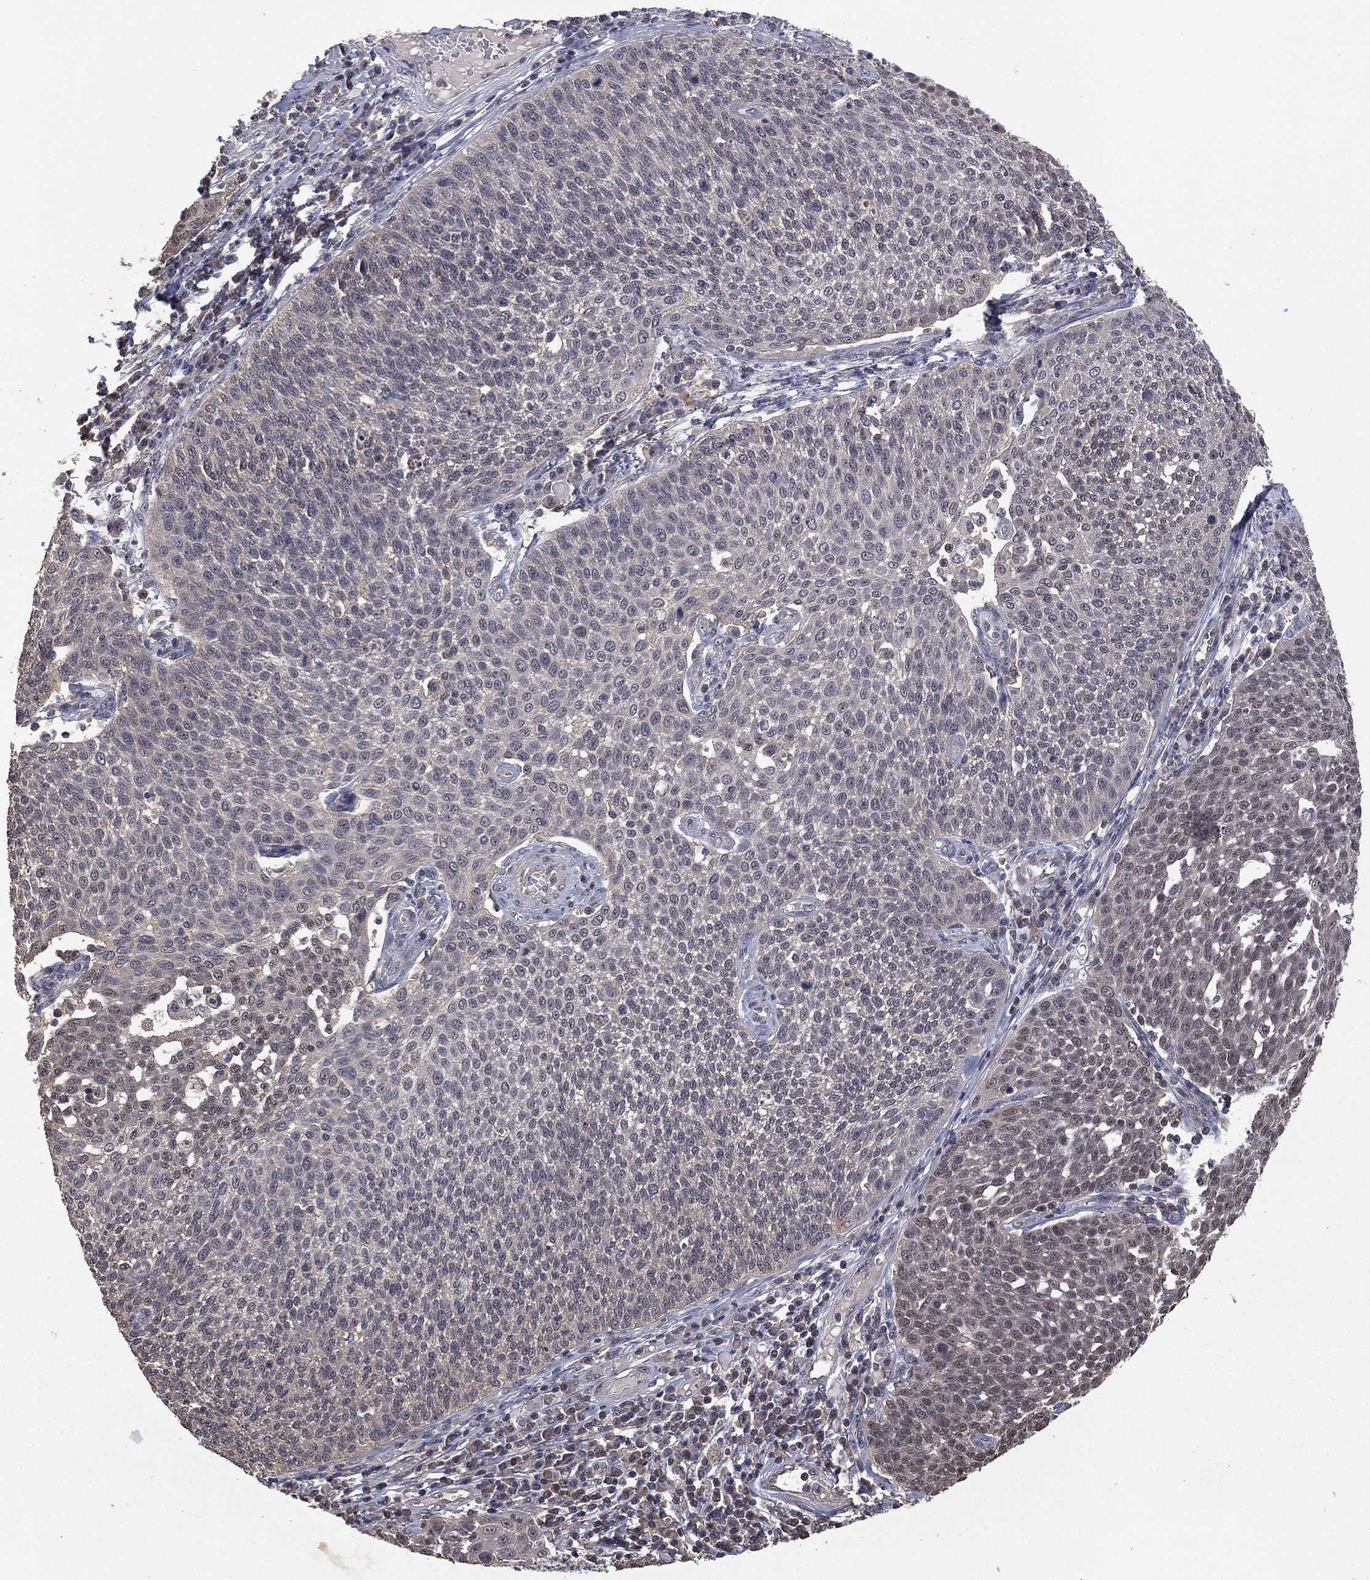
{"staining": {"intensity": "negative", "quantity": "none", "location": "none"}, "tissue": "cervical cancer", "cell_type": "Tumor cells", "image_type": "cancer", "snomed": [{"axis": "morphology", "description": "Squamous cell carcinoma, NOS"}, {"axis": "topography", "description": "Cervix"}], "caption": "Protein analysis of cervical cancer shows no significant positivity in tumor cells.", "gene": "NELFCD", "patient": {"sex": "female", "age": 34}}